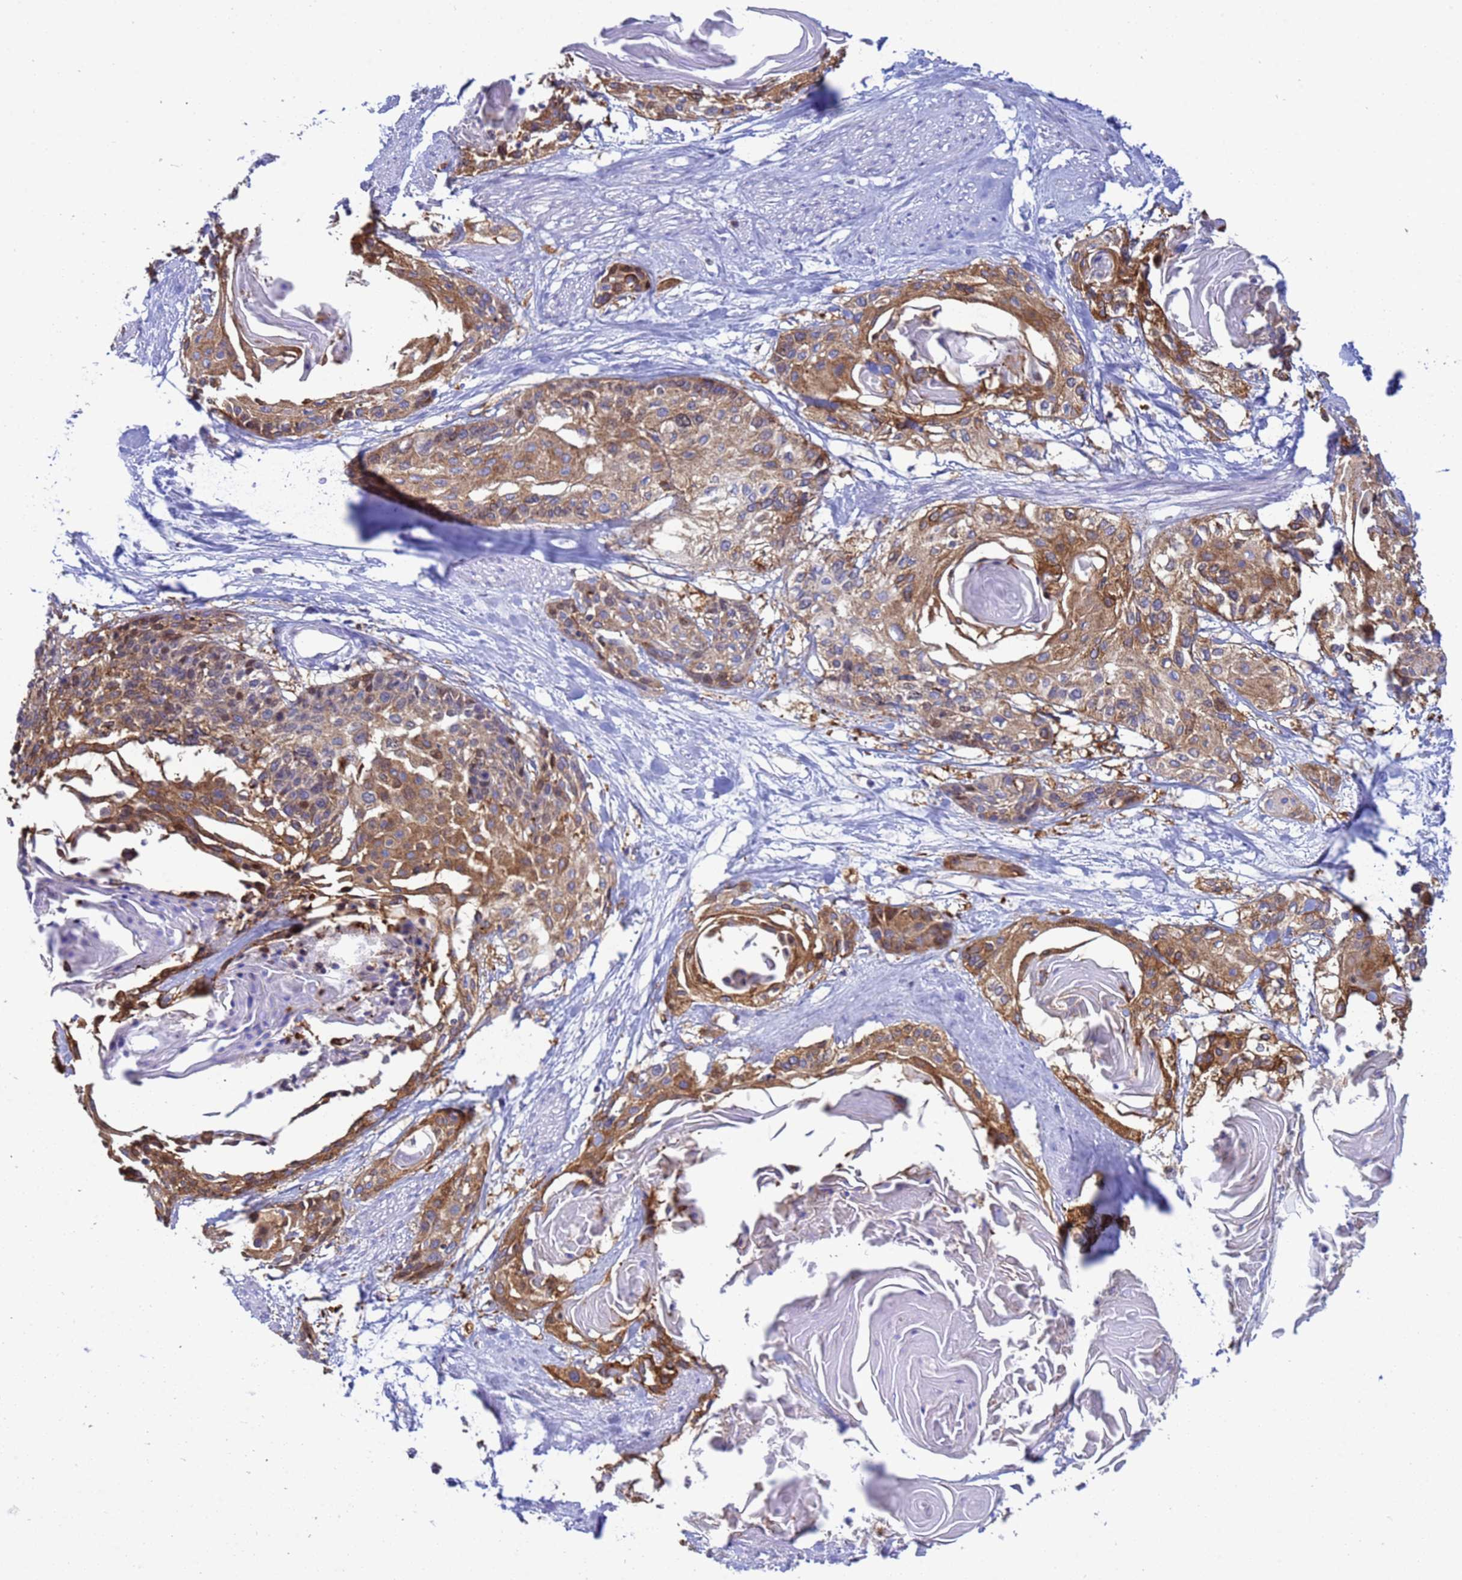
{"staining": {"intensity": "moderate", "quantity": "25%-75%", "location": "cytoplasmic/membranous"}, "tissue": "cervical cancer", "cell_type": "Tumor cells", "image_type": "cancer", "snomed": [{"axis": "morphology", "description": "Squamous cell carcinoma, NOS"}, {"axis": "topography", "description": "Cervix"}], "caption": "Immunohistochemistry (IHC) of human cervical cancer (squamous cell carcinoma) demonstrates medium levels of moderate cytoplasmic/membranous positivity in about 25%-75% of tumor cells.", "gene": "EZR", "patient": {"sex": "female", "age": 57}}